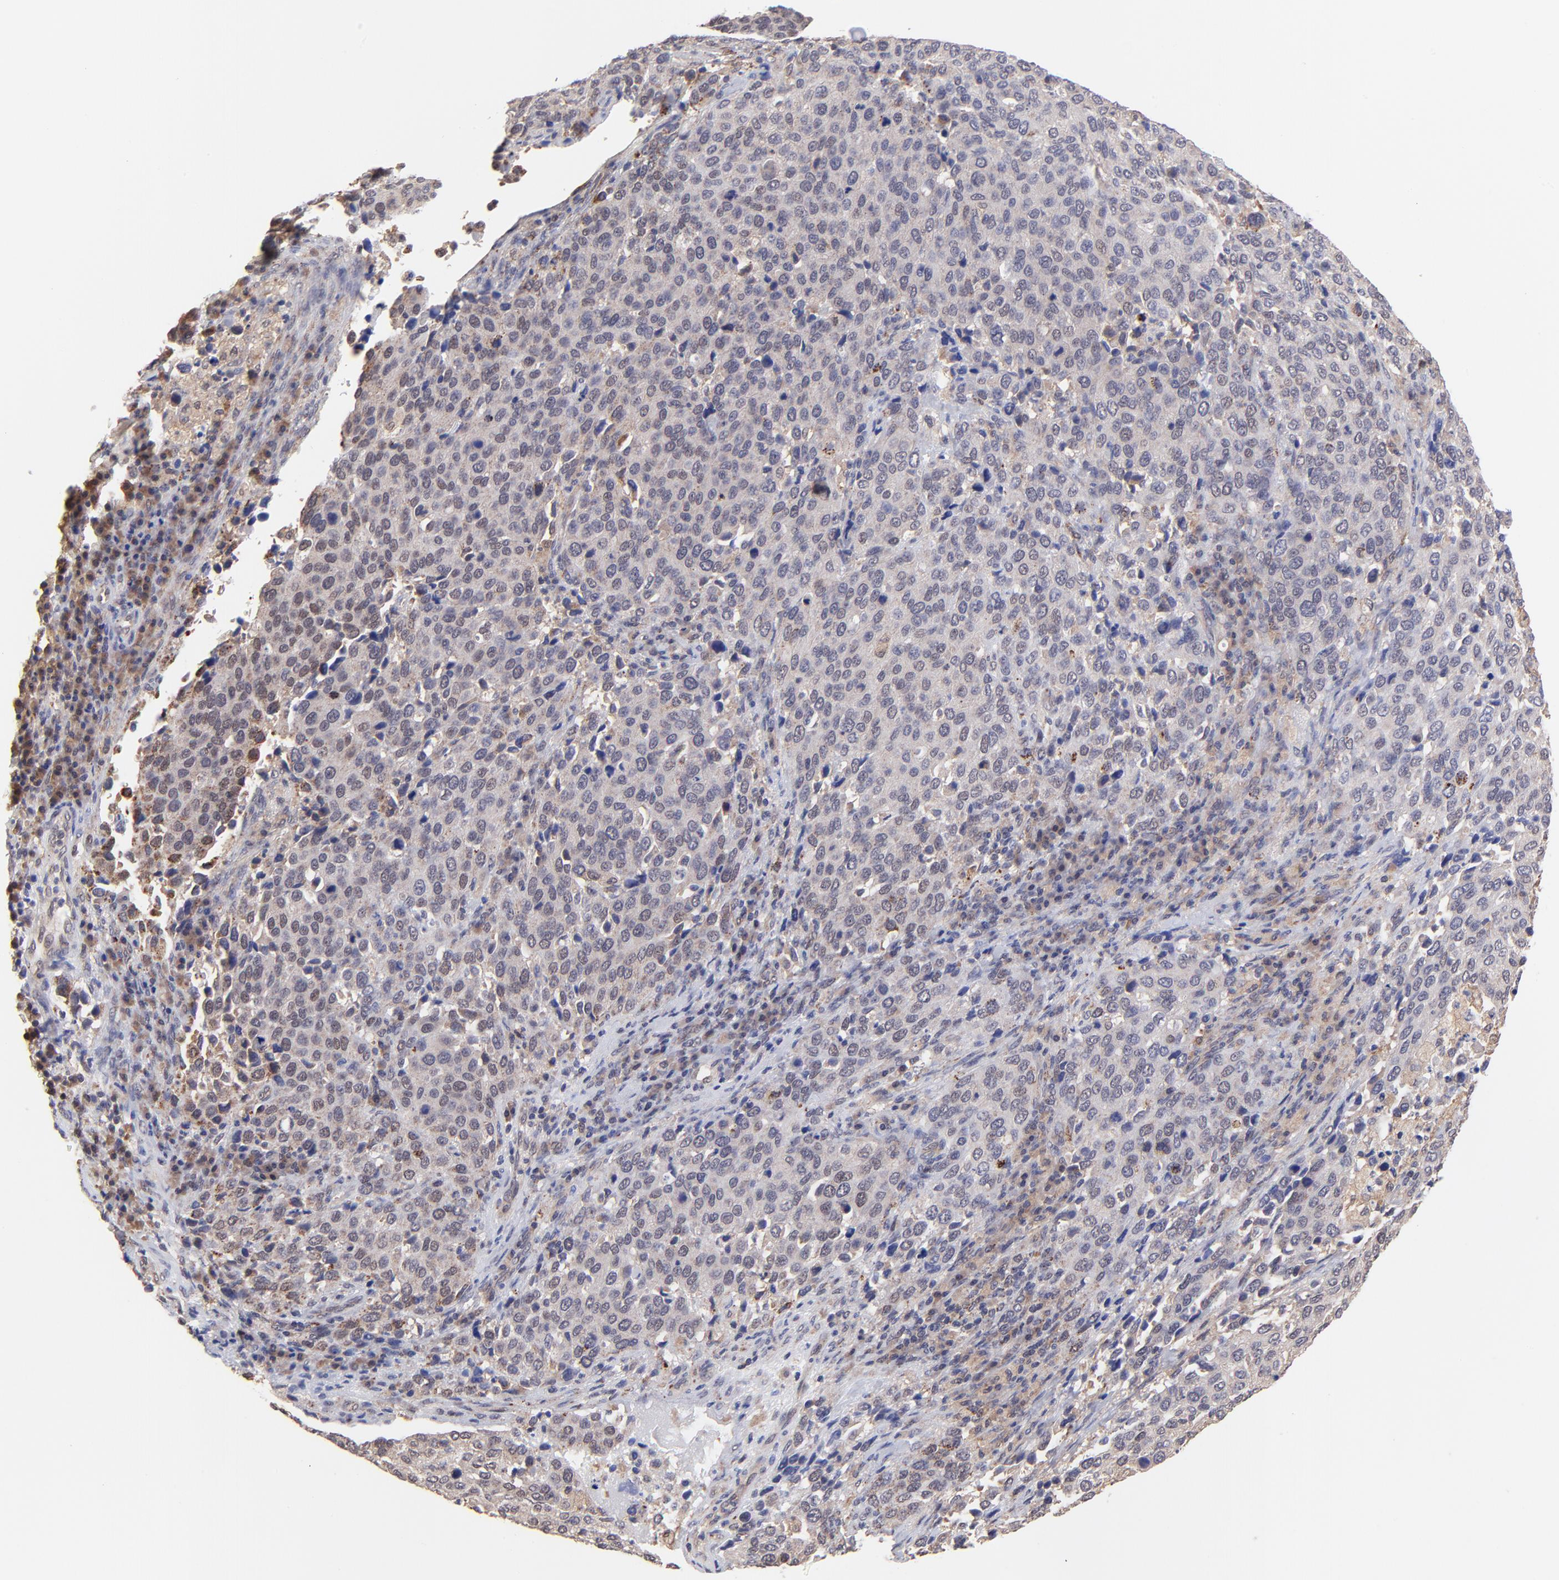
{"staining": {"intensity": "weak", "quantity": "25%-75%", "location": "cytoplasmic/membranous"}, "tissue": "cervical cancer", "cell_type": "Tumor cells", "image_type": "cancer", "snomed": [{"axis": "morphology", "description": "Squamous cell carcinoma, NOS"}, {"axis": "topography", "description": "Cervix"}], "caption": "The histopathology image demonstrates immunohistochemical staining of cervical cancer. There is weak cytoplasmic/membranous expression is present in about 25%-75% of tumor cells.", "gene": "ZNF747", "patient": {"sex": "female", "age": 54}}